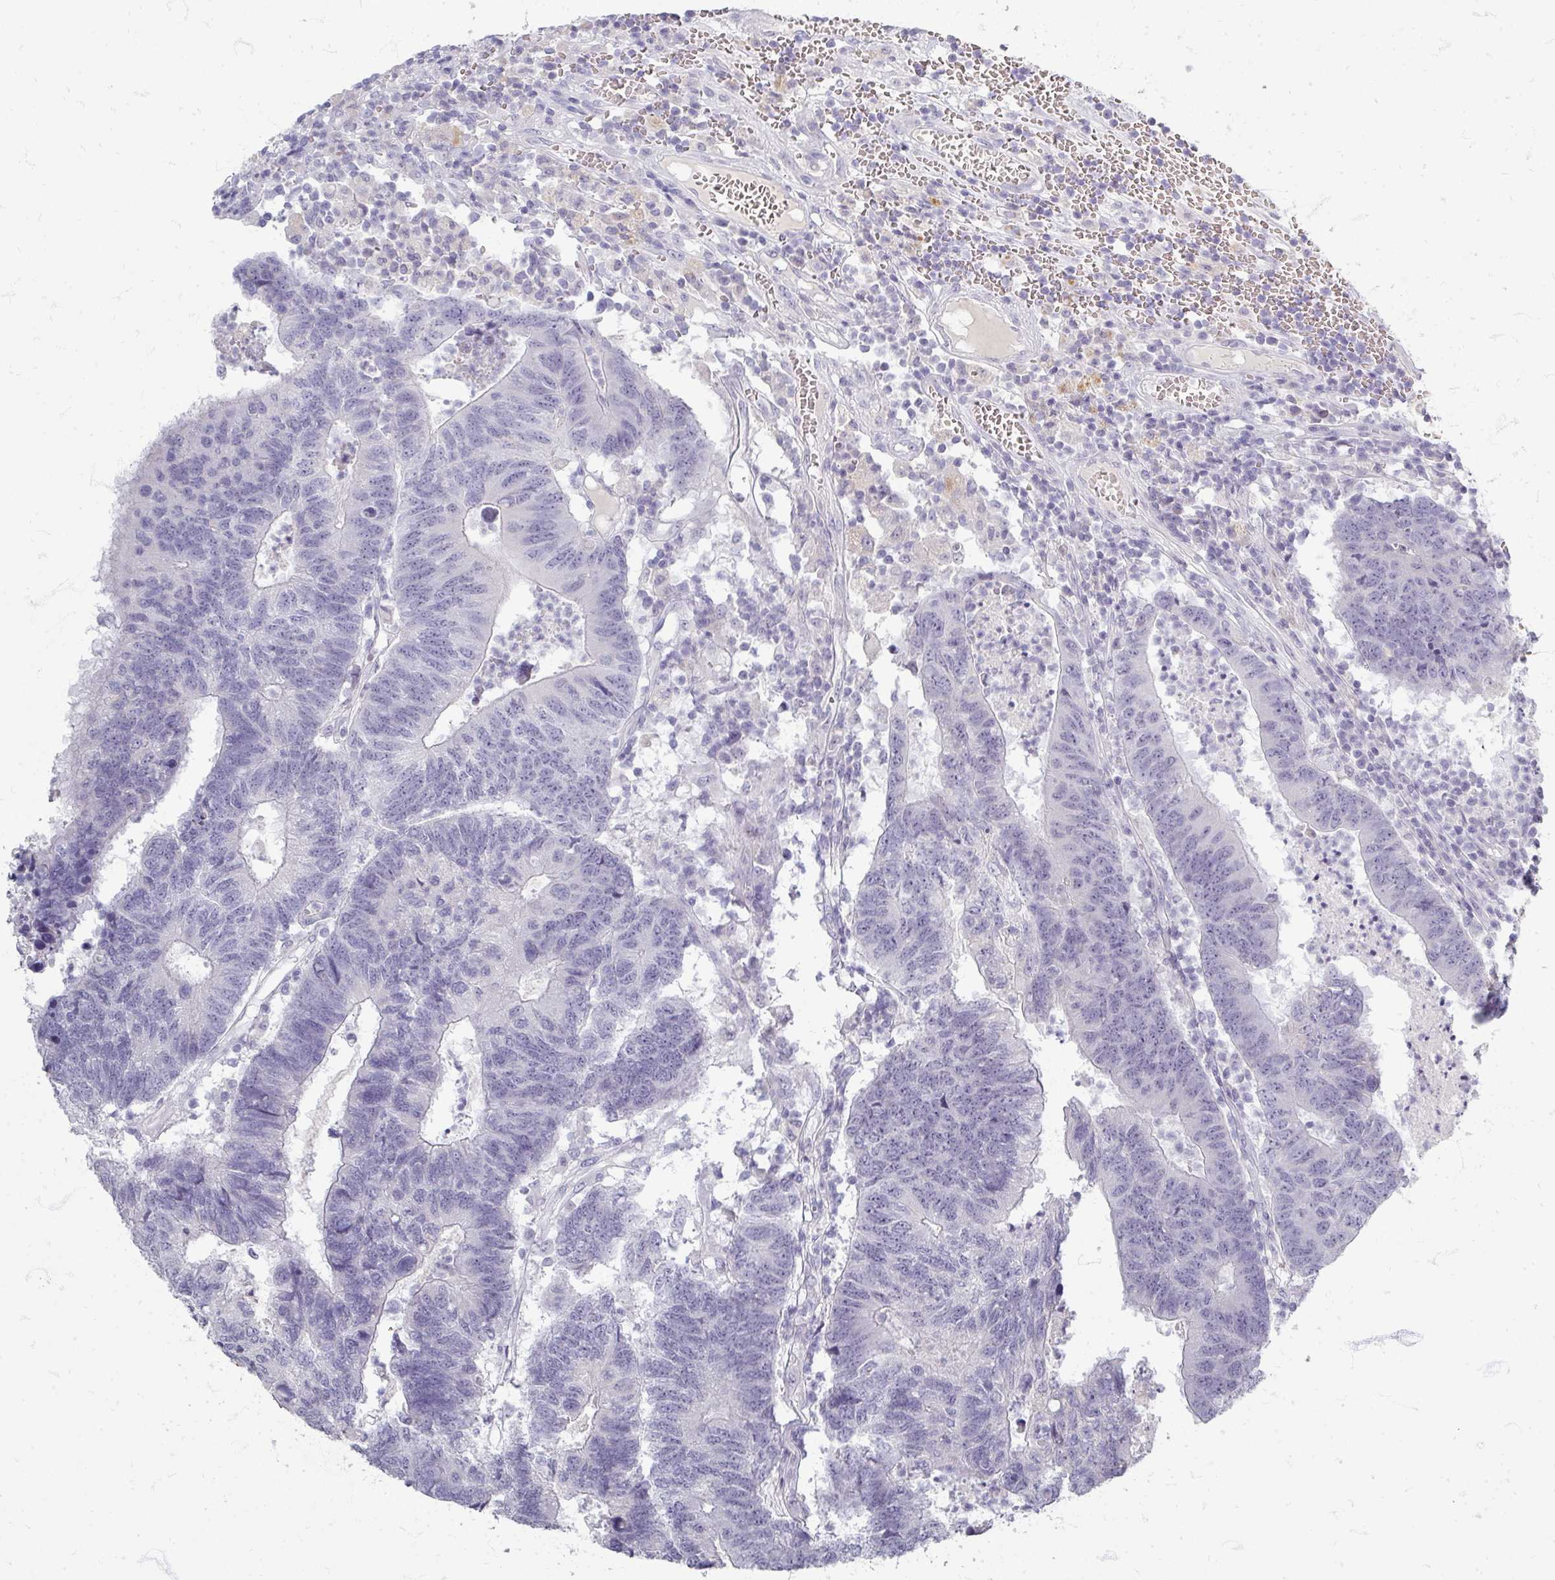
{"staining": {"intensity": "negative", "quantity": "none", "location": "none"}, "tissue": "colorectal cancer", "cell_type": "Tumor cells", "image_type": "cancer", "snomed": [{"axis": "morphology", "description": "Adenocarcinoma, NOS"}, {"axis": "topography", "description": "Colon"}], "caption": "There is no significant expression in tumor cells of colorectal adenocarcinoma.", "gene": "ZNF878", "patient": {"sex": "female", "age": 48}}